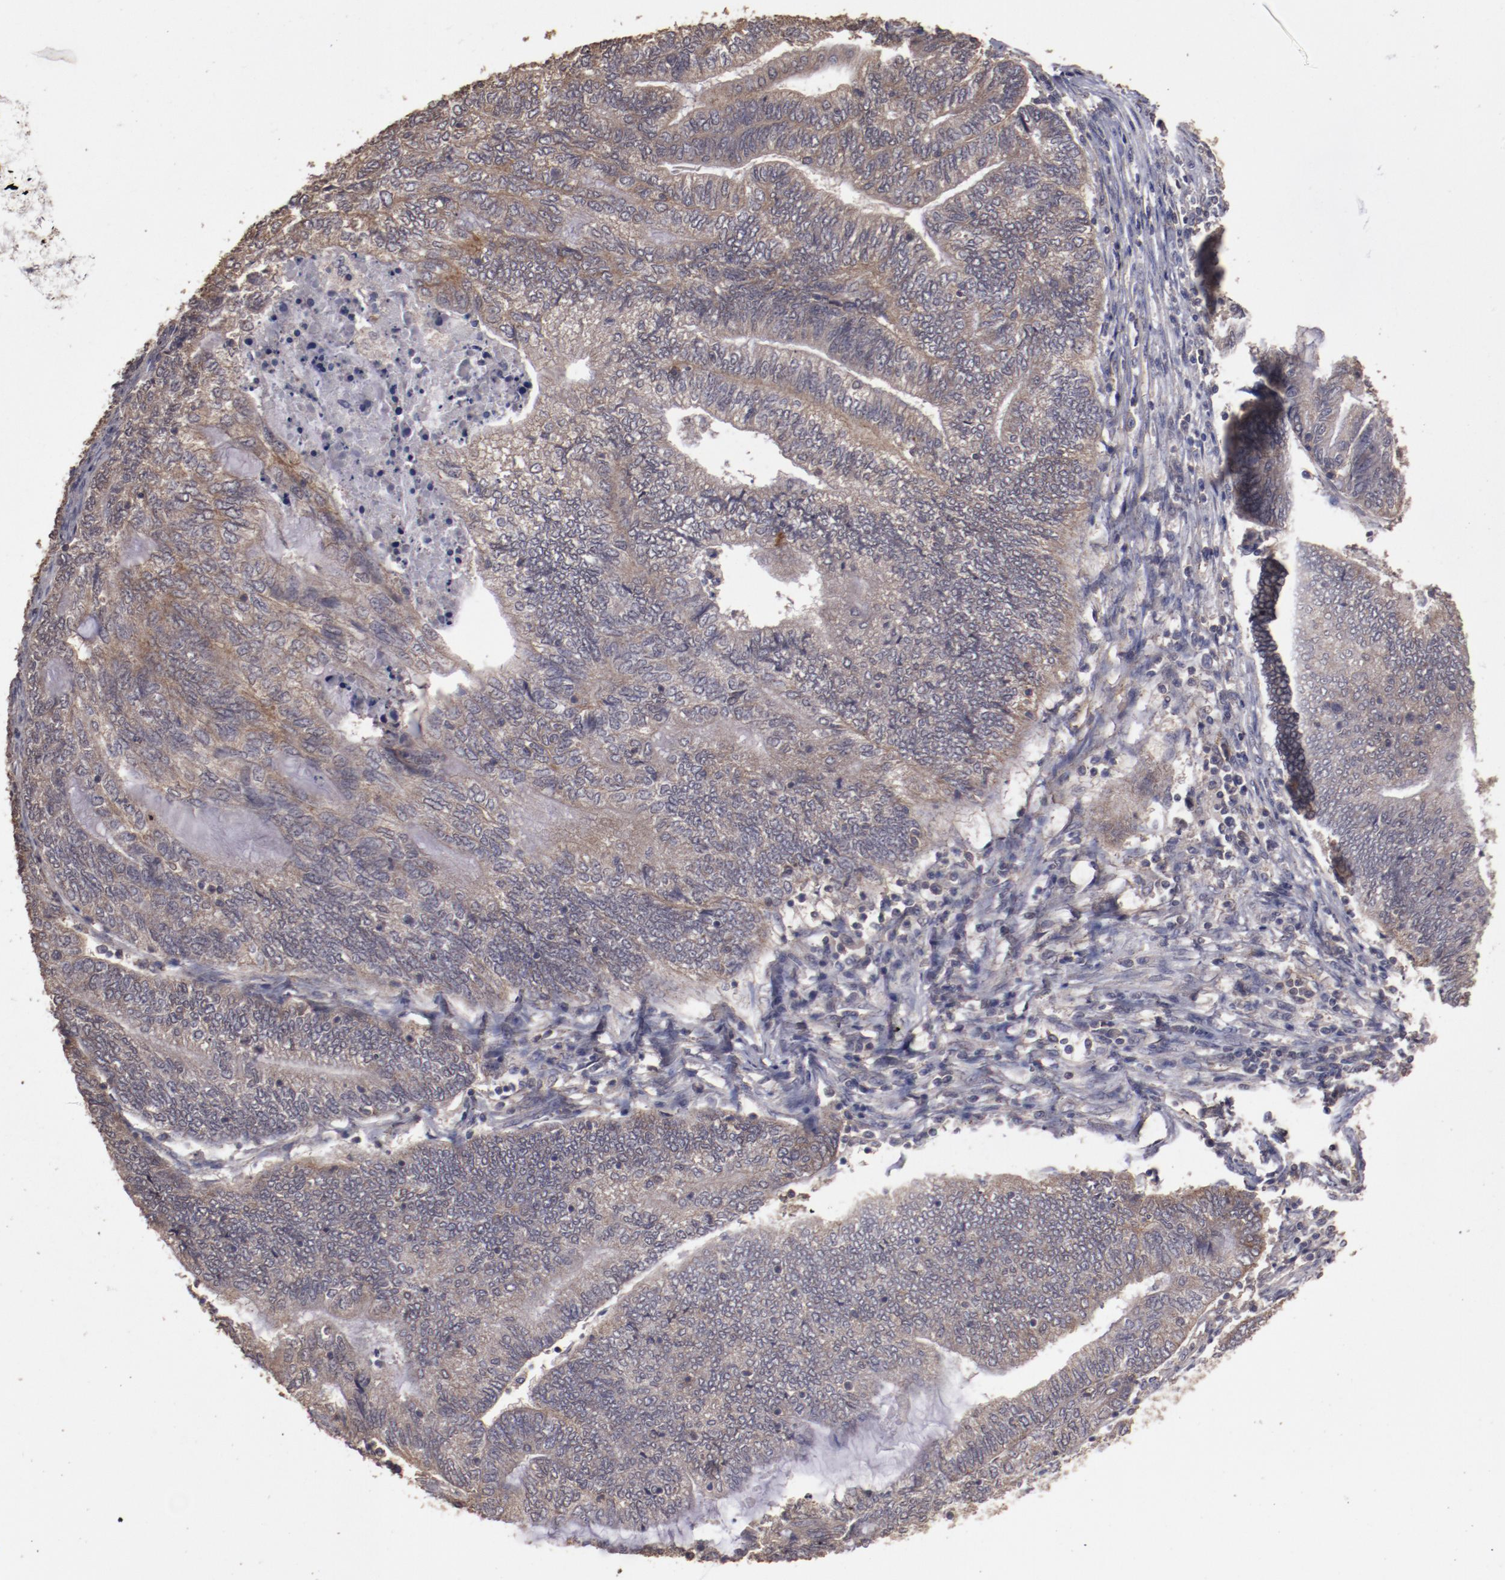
{"staining": {"intensity": "weak", "quantity": ">75%", "location": "cytoplasmic/membranous"}, "tissue": "endometrial cancer", "cell_type": "Tumor cells", "image_type": "cancer", "snomed": [{"axis": "morphology", "description": "Adenocarcinoma, NOS"}, {"axis": "topography", "description": "Uterus"}, {"axis": "topography", "description": "Endometrium"}], "caption": "Endometrial adenocarcinoma stained for a protein (brown) exhibits weak cytoplasmic/membranous positive positivity in approximately >75% of tumor cells.", "gene": "FAT1", "patient": {"sex": "female", "age": 70}}